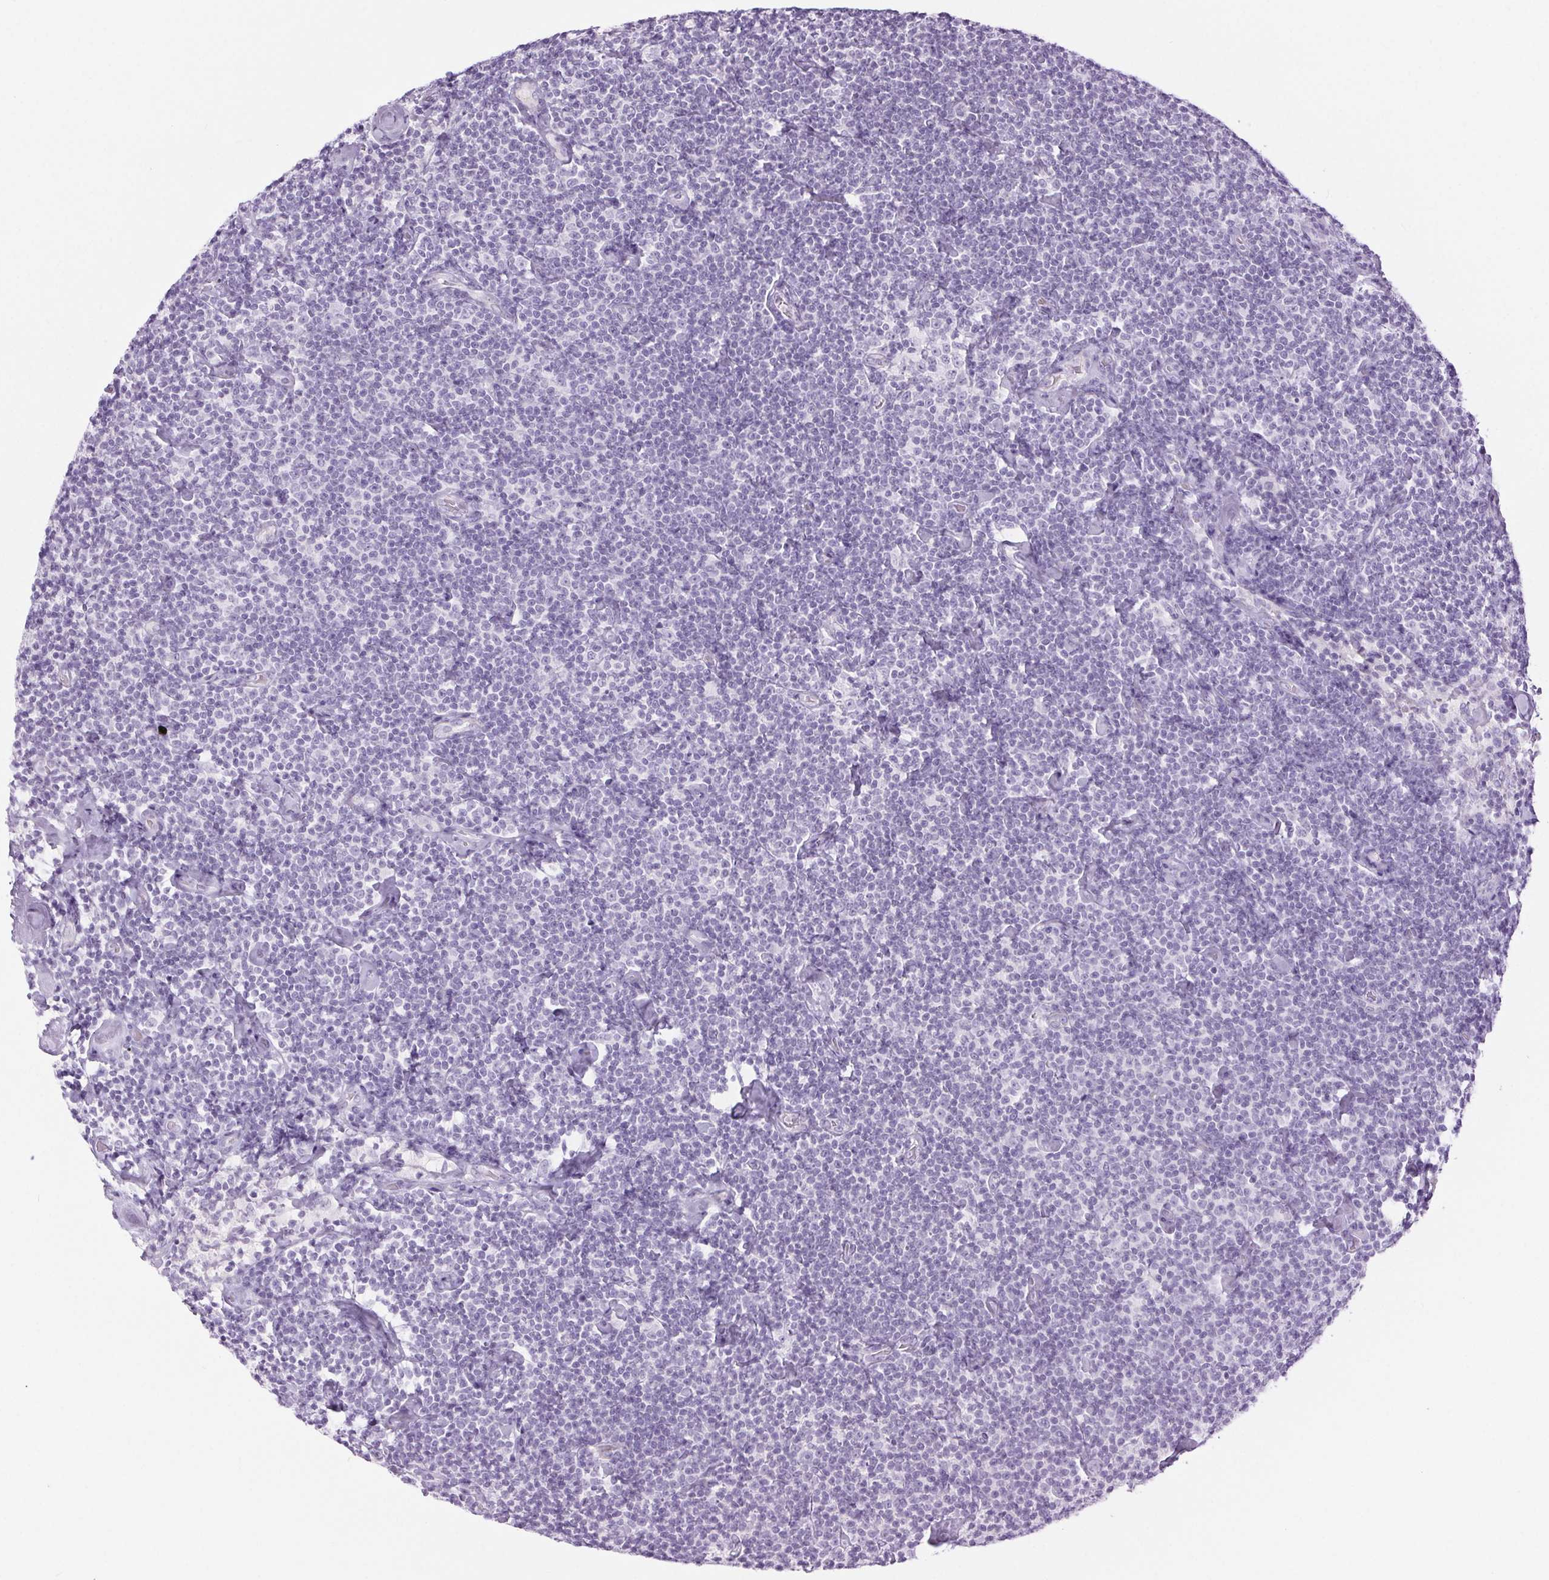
{"staining": {"intensity": "negative", "quantity": "none", "location": "none"}, "tissue": "lymphoma", "cell_type": "Tumor cells", "image_type": "cancer", "snomed": [{"axis": "morphology", "description": "Malignant lymphoma, non-Hodgkin's type, Low grade"}, {"axis": "topography", "description": "Lymph node"}], "caption": "Immunohistochemical staining of human lymphoma shows no significant positivity in tumor cells.", "gene": "BEND2", "patient": {"sex": "male", "age": 81}}